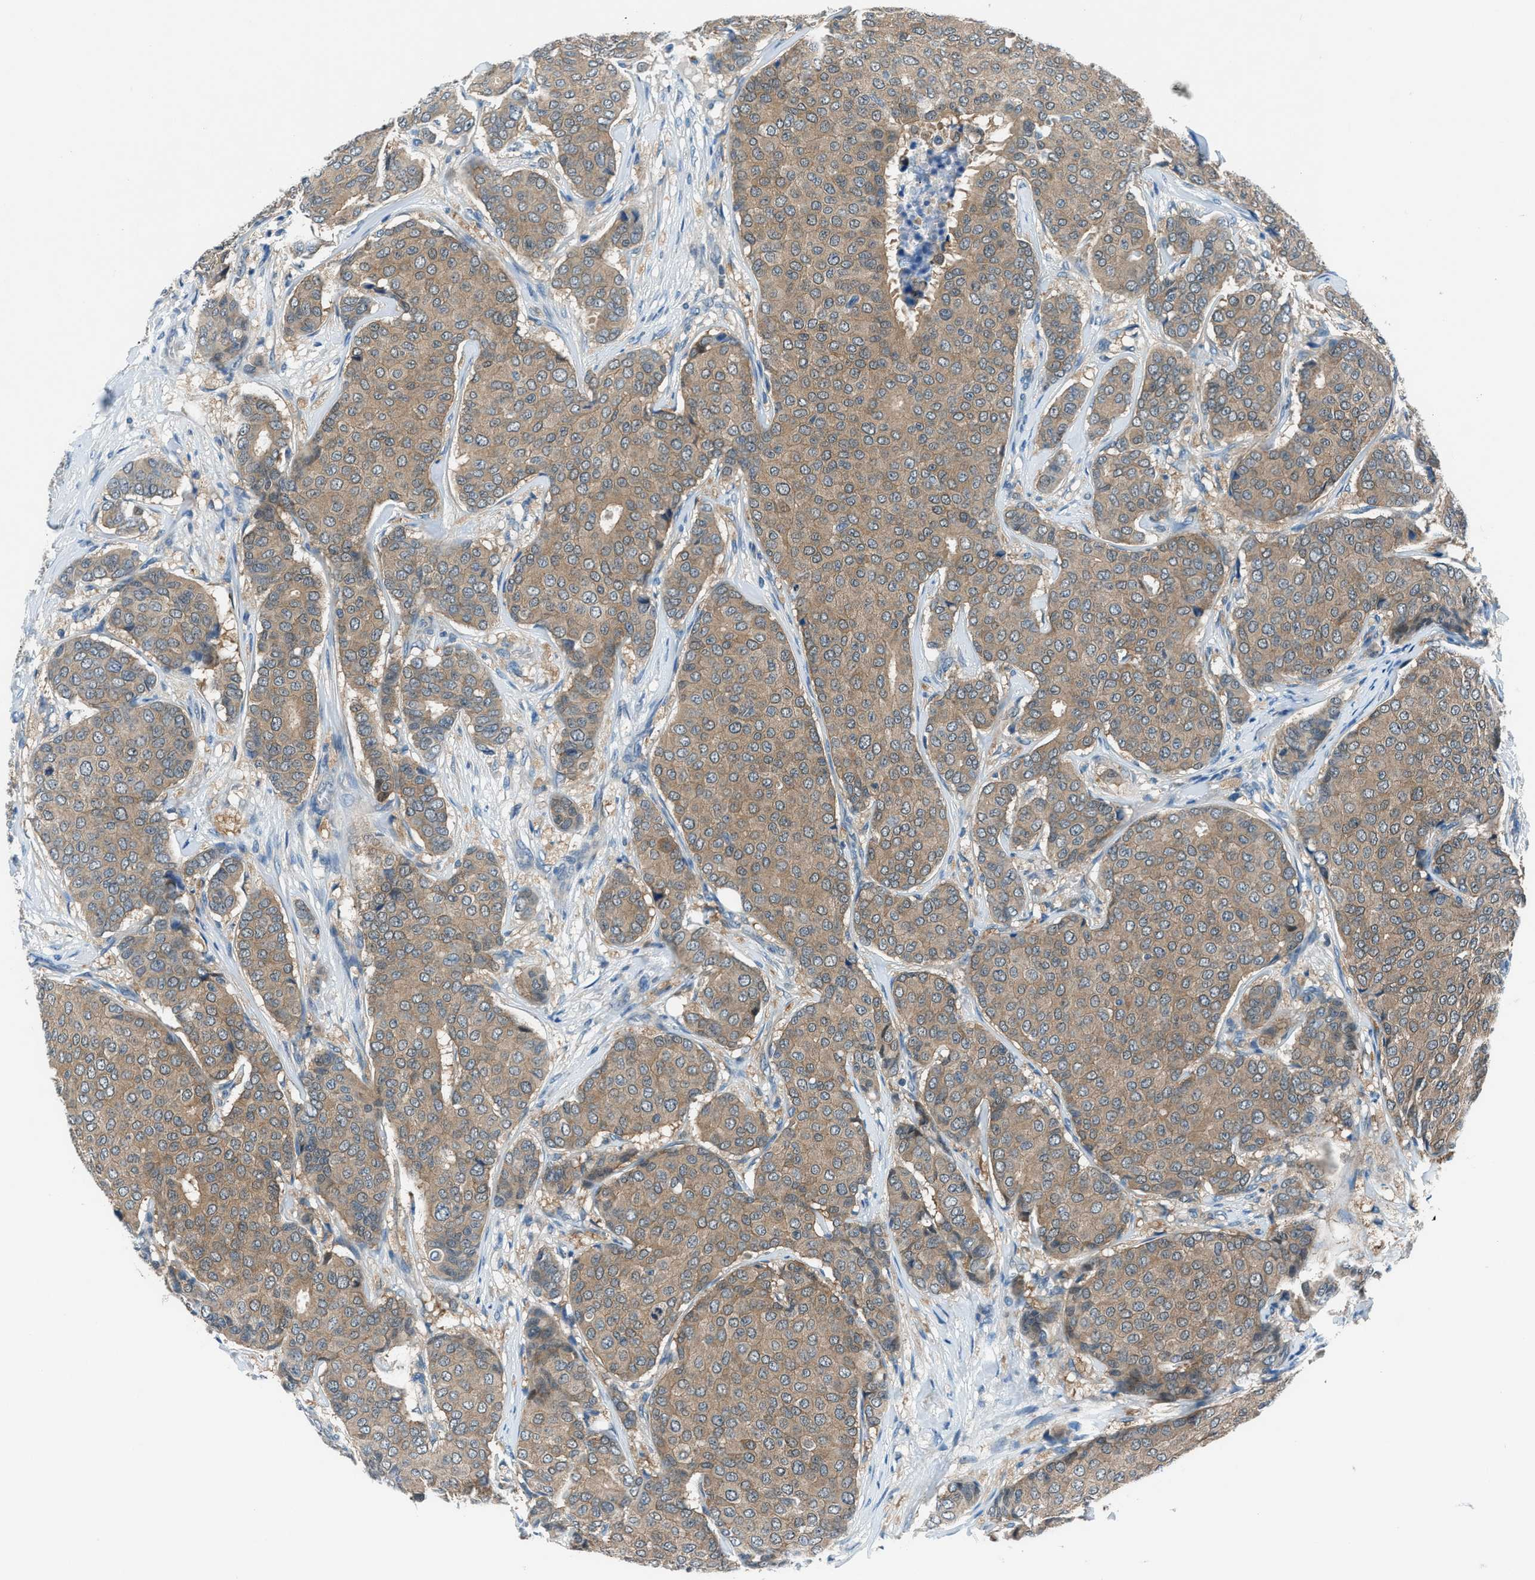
{"staining": {"intensity": "moderate", "quantity": ">75%", "location": "cytoplasmic/membranous"}, "tissue": "breast cancer", "cell_type": "Tumor cells", "image_type": "cancer", "snomed": [{"axis": "morphology", "description": "Duct carcinoma"}, {"axis": "topography", "description": "Breast"}], "caption": "Immunohistochemical staining of human breast invasive ductal carcinoma shows medium levels of moderate cytoplasmic/membranous protein staining in approximately >75% of tumor cells.", "gene": "ACP1", "patient": {"sex": "female", "age": 75}}